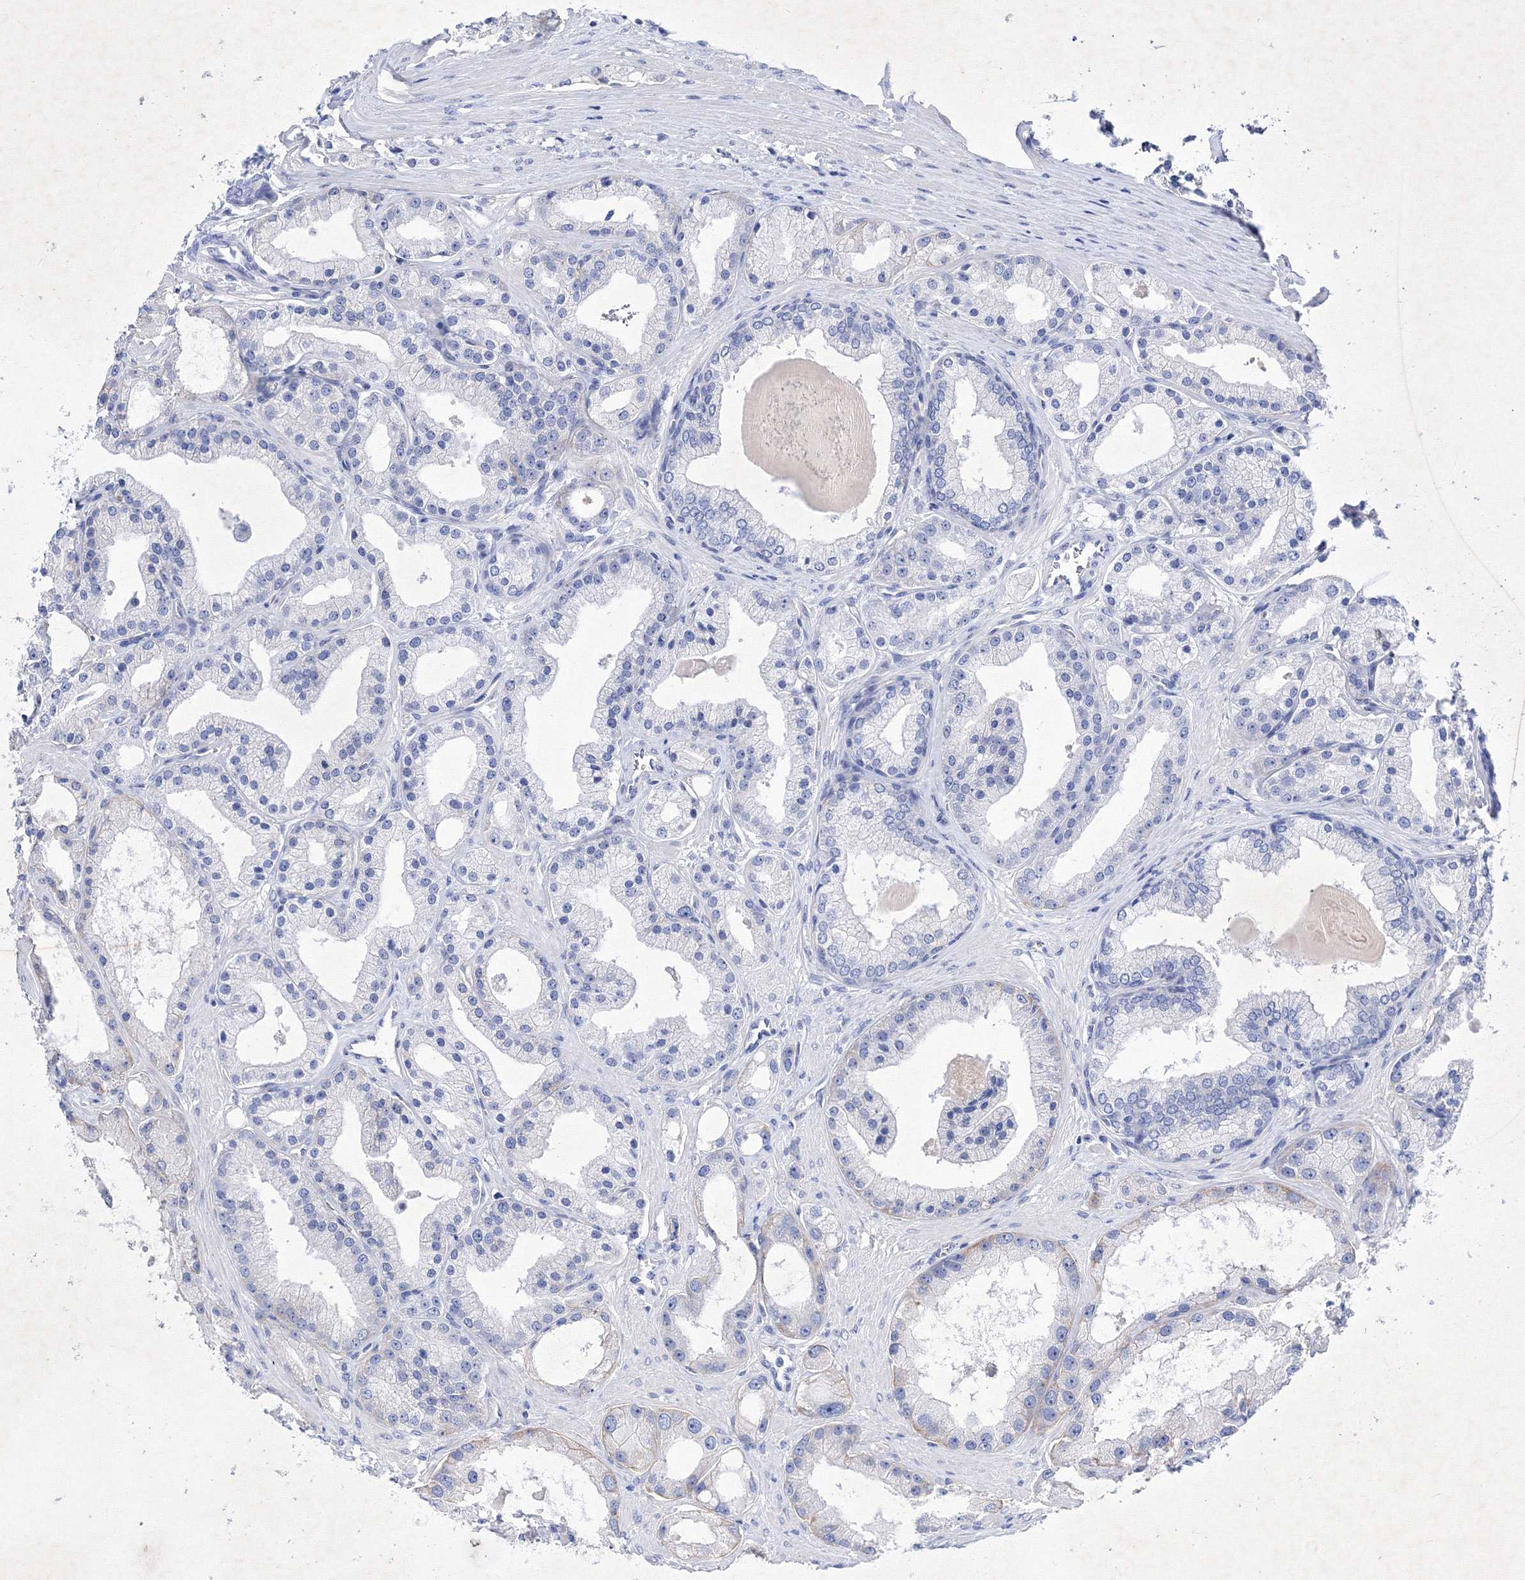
{"staining": {"intensity": "negative", "quantity": "none", "location": "none"}, "tissue": "prostate cancer", "cell_type": "Tumor cells", "image_type": "cancer", "snomed": [{"axis": "morphology", "description": "Adenocarcinoma, Low grade"}, {"axis": "topography", "description": "Prostate"}], "caption": "The photomicrograph demonstrates no significant expression in tumor cells of prostate cancer (adenocarcinoma (low-grade)).", "gene": "GPN1", "patient": {"sex": "male", "age": 67}}